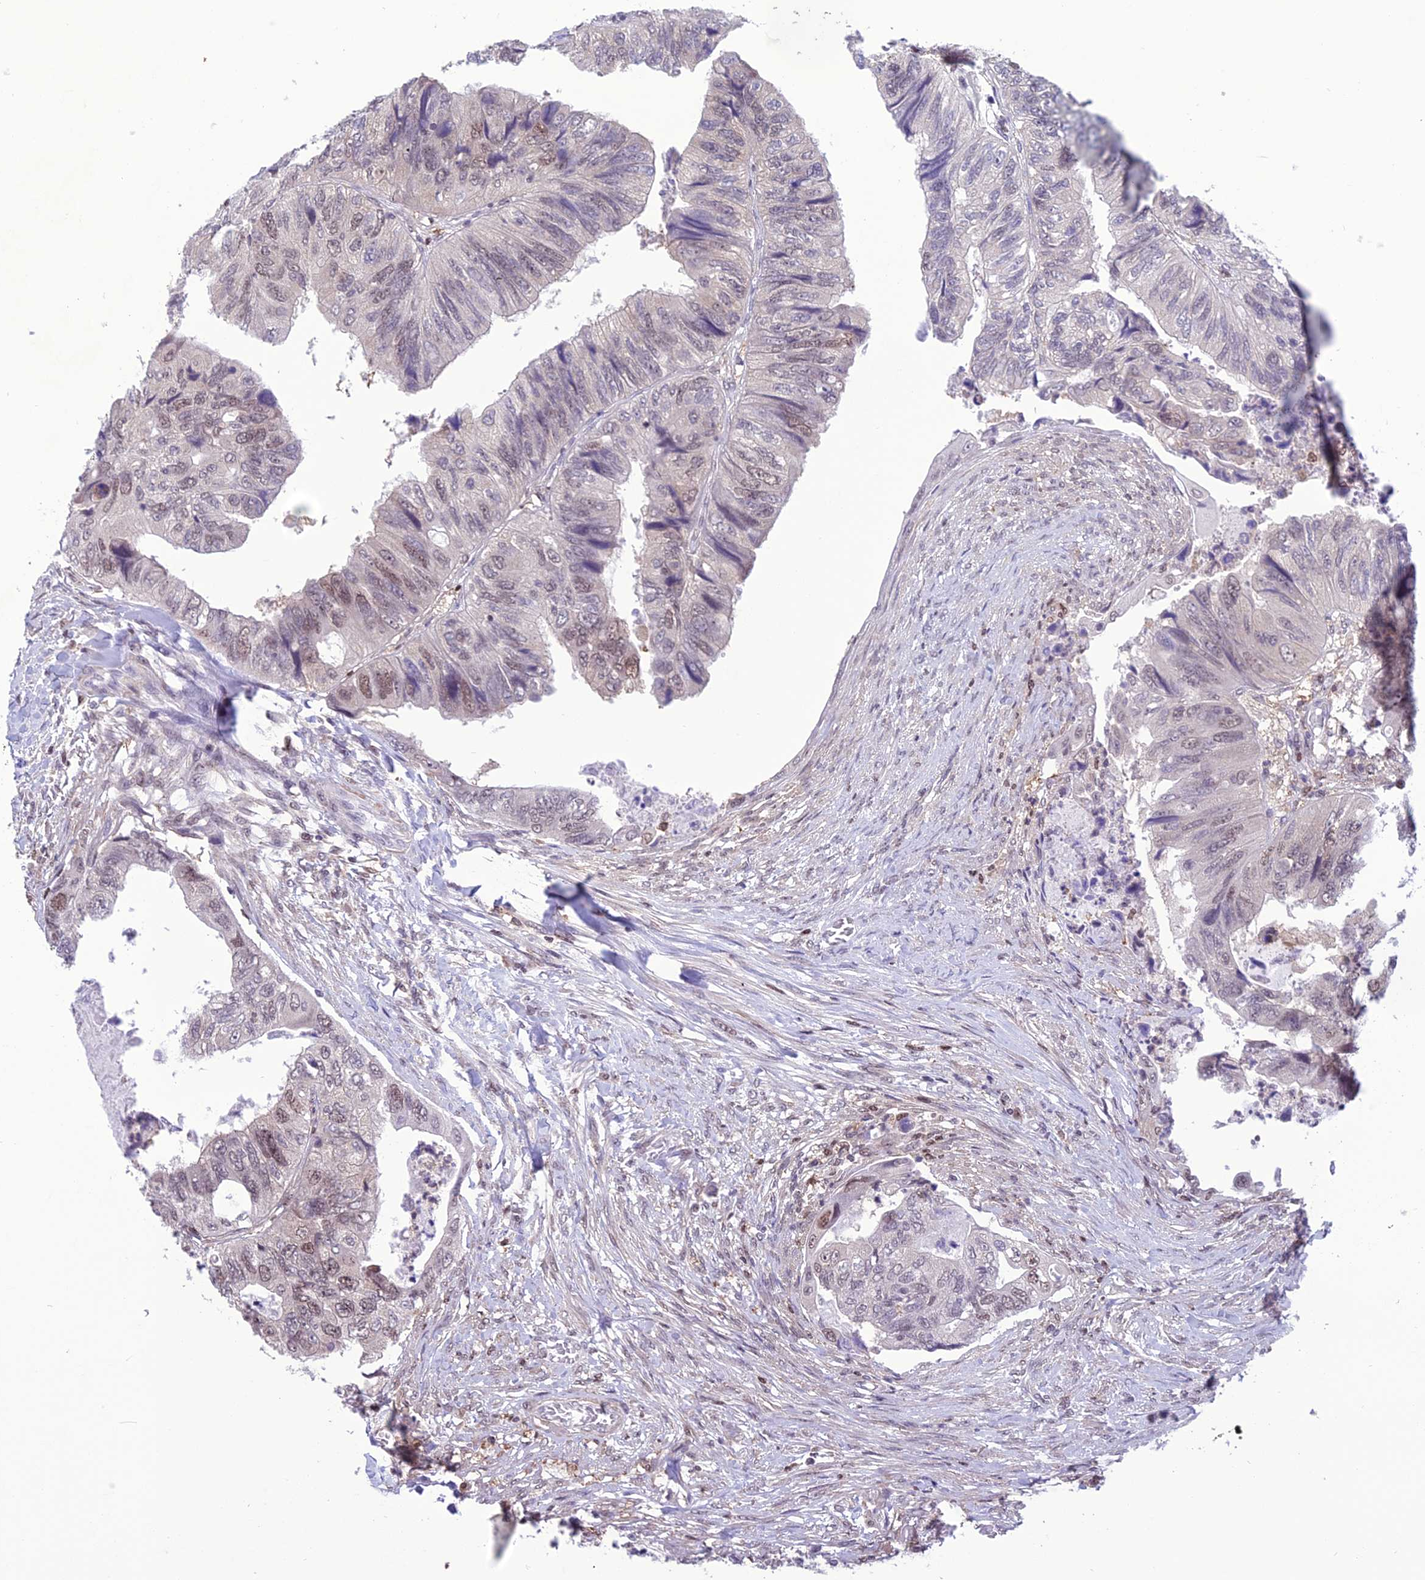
{"staining": {"intensity": "weak", "quantity": "25%-75%", "location": "nuclear"}, "tissue": "colorectal cancer", "cell_type": "Tumor cells", "image_type": "cancer", "snomed": [{"axis": "morphology", "description": "Adenocarcinoma, NOS"}, {"axis": "topography", "description": "Rectum"}], "caption": "Protein staining demonstrates weak nuclear positivity in approximately 25%-75% of tumor cells in adenocarcinoma (colorectal).", "gene": "MIS12", "patient": {"sex": "male", "age": 63}}